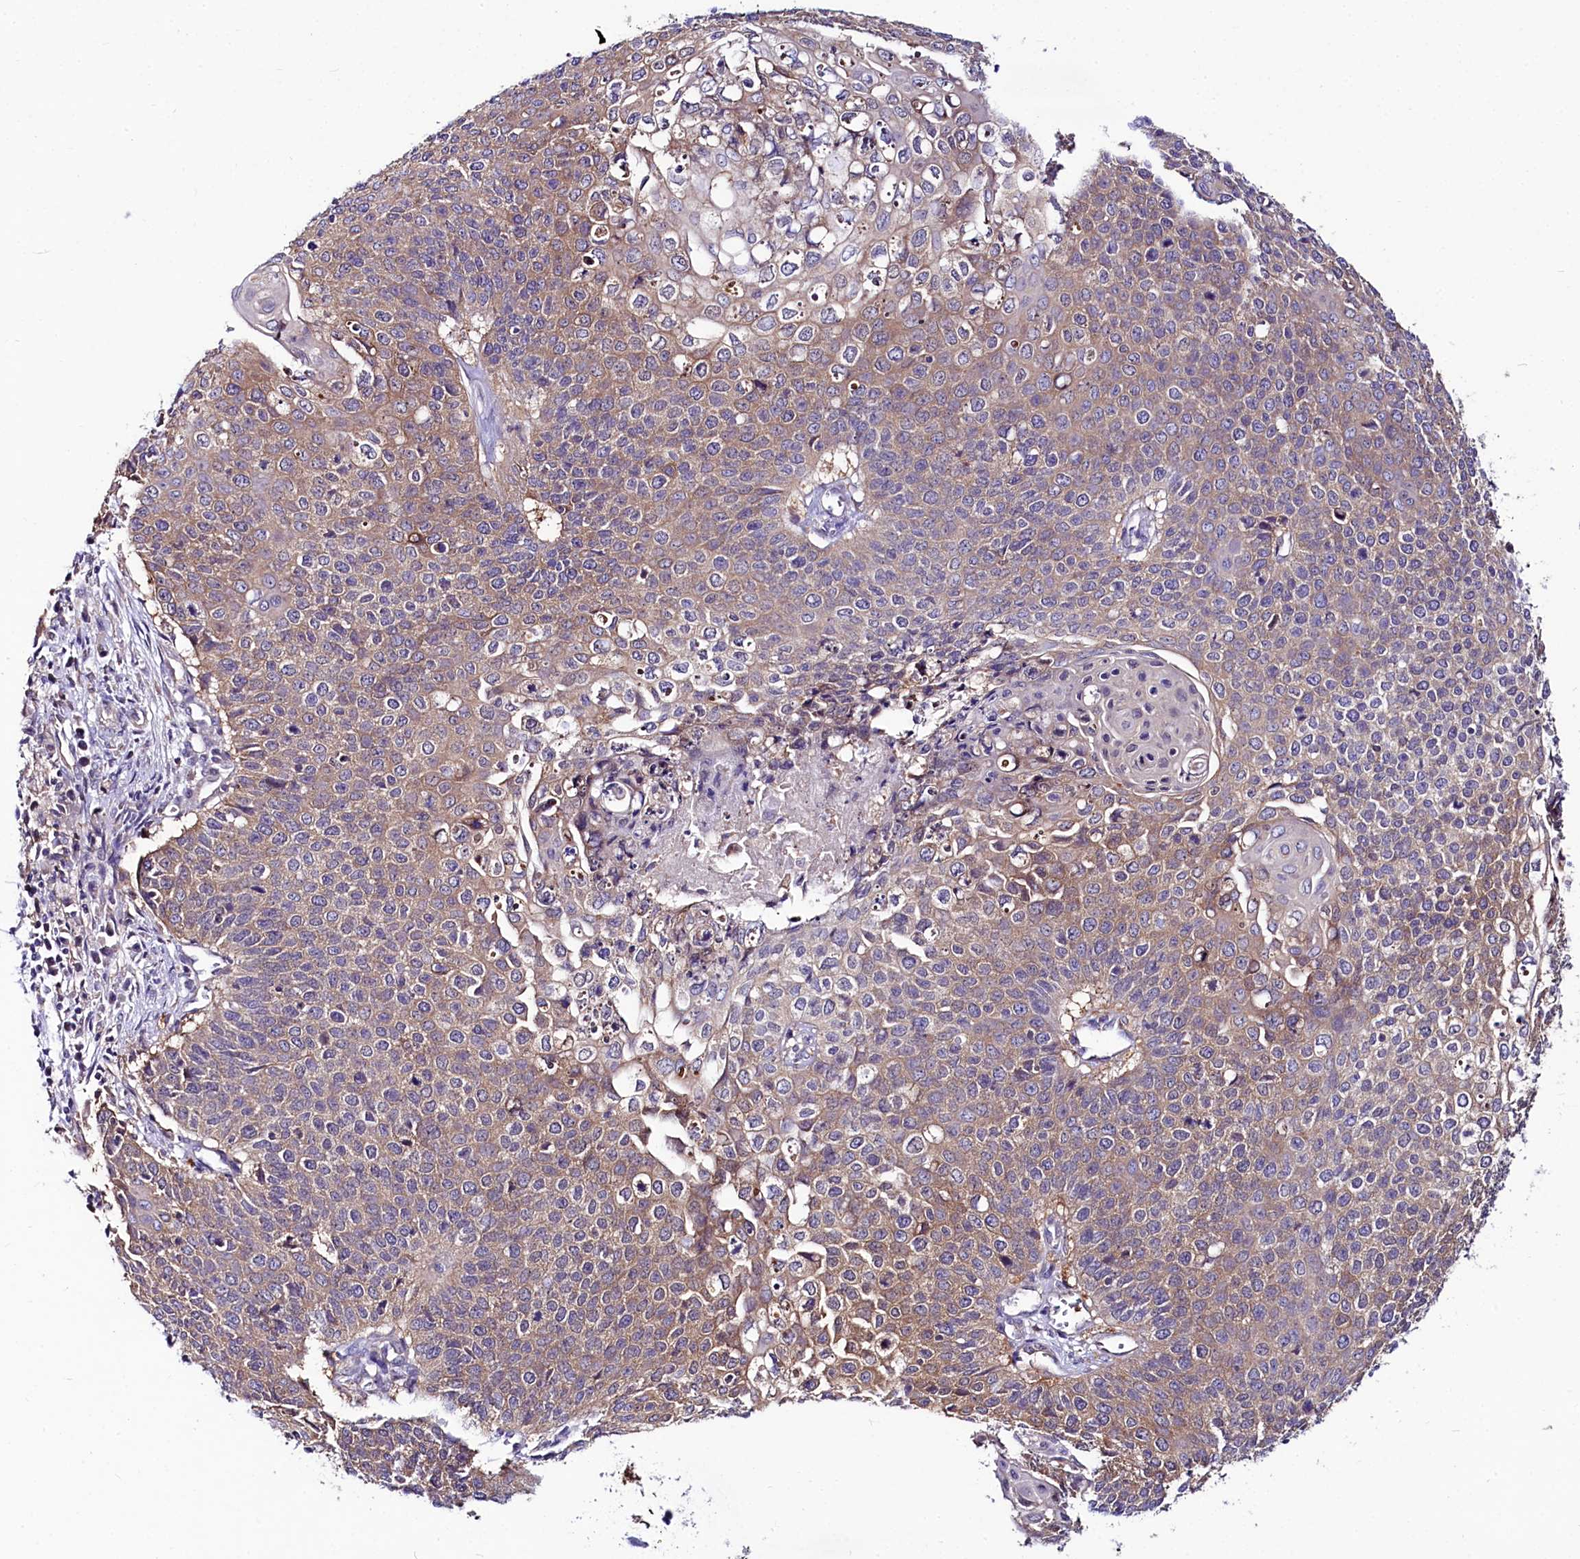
{"staining": {"intensity": "weak", "quantity": "25%-75%", "location": "cytoplasmic/membranous"}, "tissue": "cervical cancer", "cell_type": "Tumor cells", "image_type": "cancer", "snomed": [{"axis": "morphology", "description": "Squamous cell carcinoma, NOS"}, {"axis": "topography", "description": "Cervix"}], "caption": "About 25%-75% of tumor cells in squamous cell carcinoma (cervical) exhibit weak cytoplasmic/membranous protein staining as visualized by brown immunohistochemical staining.", "gene": "ABHD5", "patient": {"sex": "female", "age": 39}}